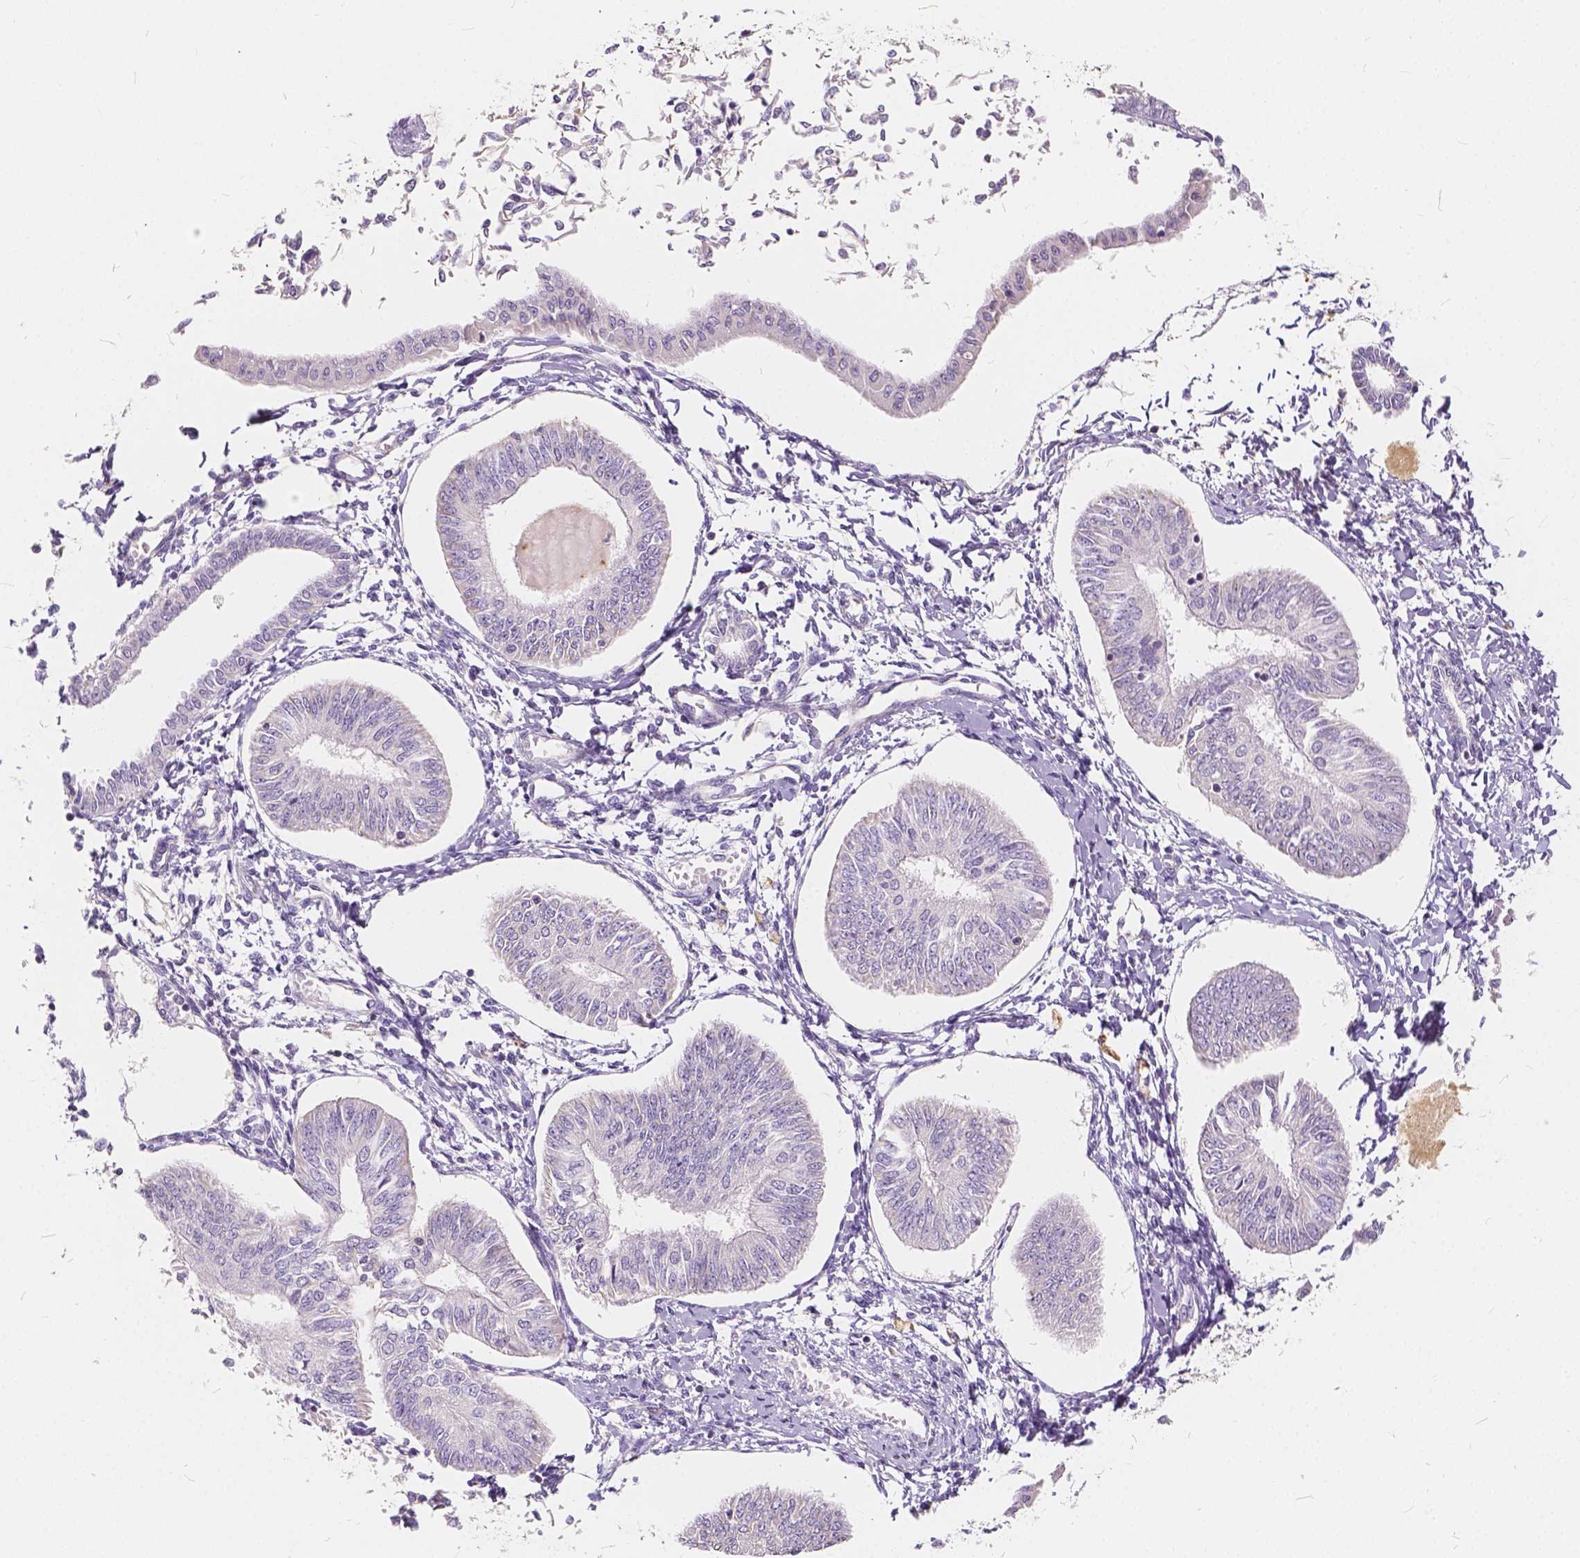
{"staining": {"intensity": "negative", "quantity": "none", "location": "none"}, "tissue": "endometrial cancer", "cell_type": "Tumor cells", "image_type": "cancer", "snomed": [{"axis": "morphology", "description": "Adenocarcinoma, NOS"}, {"axis": "topography", "description": "Endometrium"}], "caption": "DAB immunohistochemical staining of human endometrial cancer demonstrates no significant expression in tumor cells. Brightfield microscopy of IHC stained with DAB (3,3'-diaminobenzidine) (brown) and hematoxylin (blue), captured at high magnification.", "gene": "KIAA0513", "patient": {"sex": "female", "age": 58}}